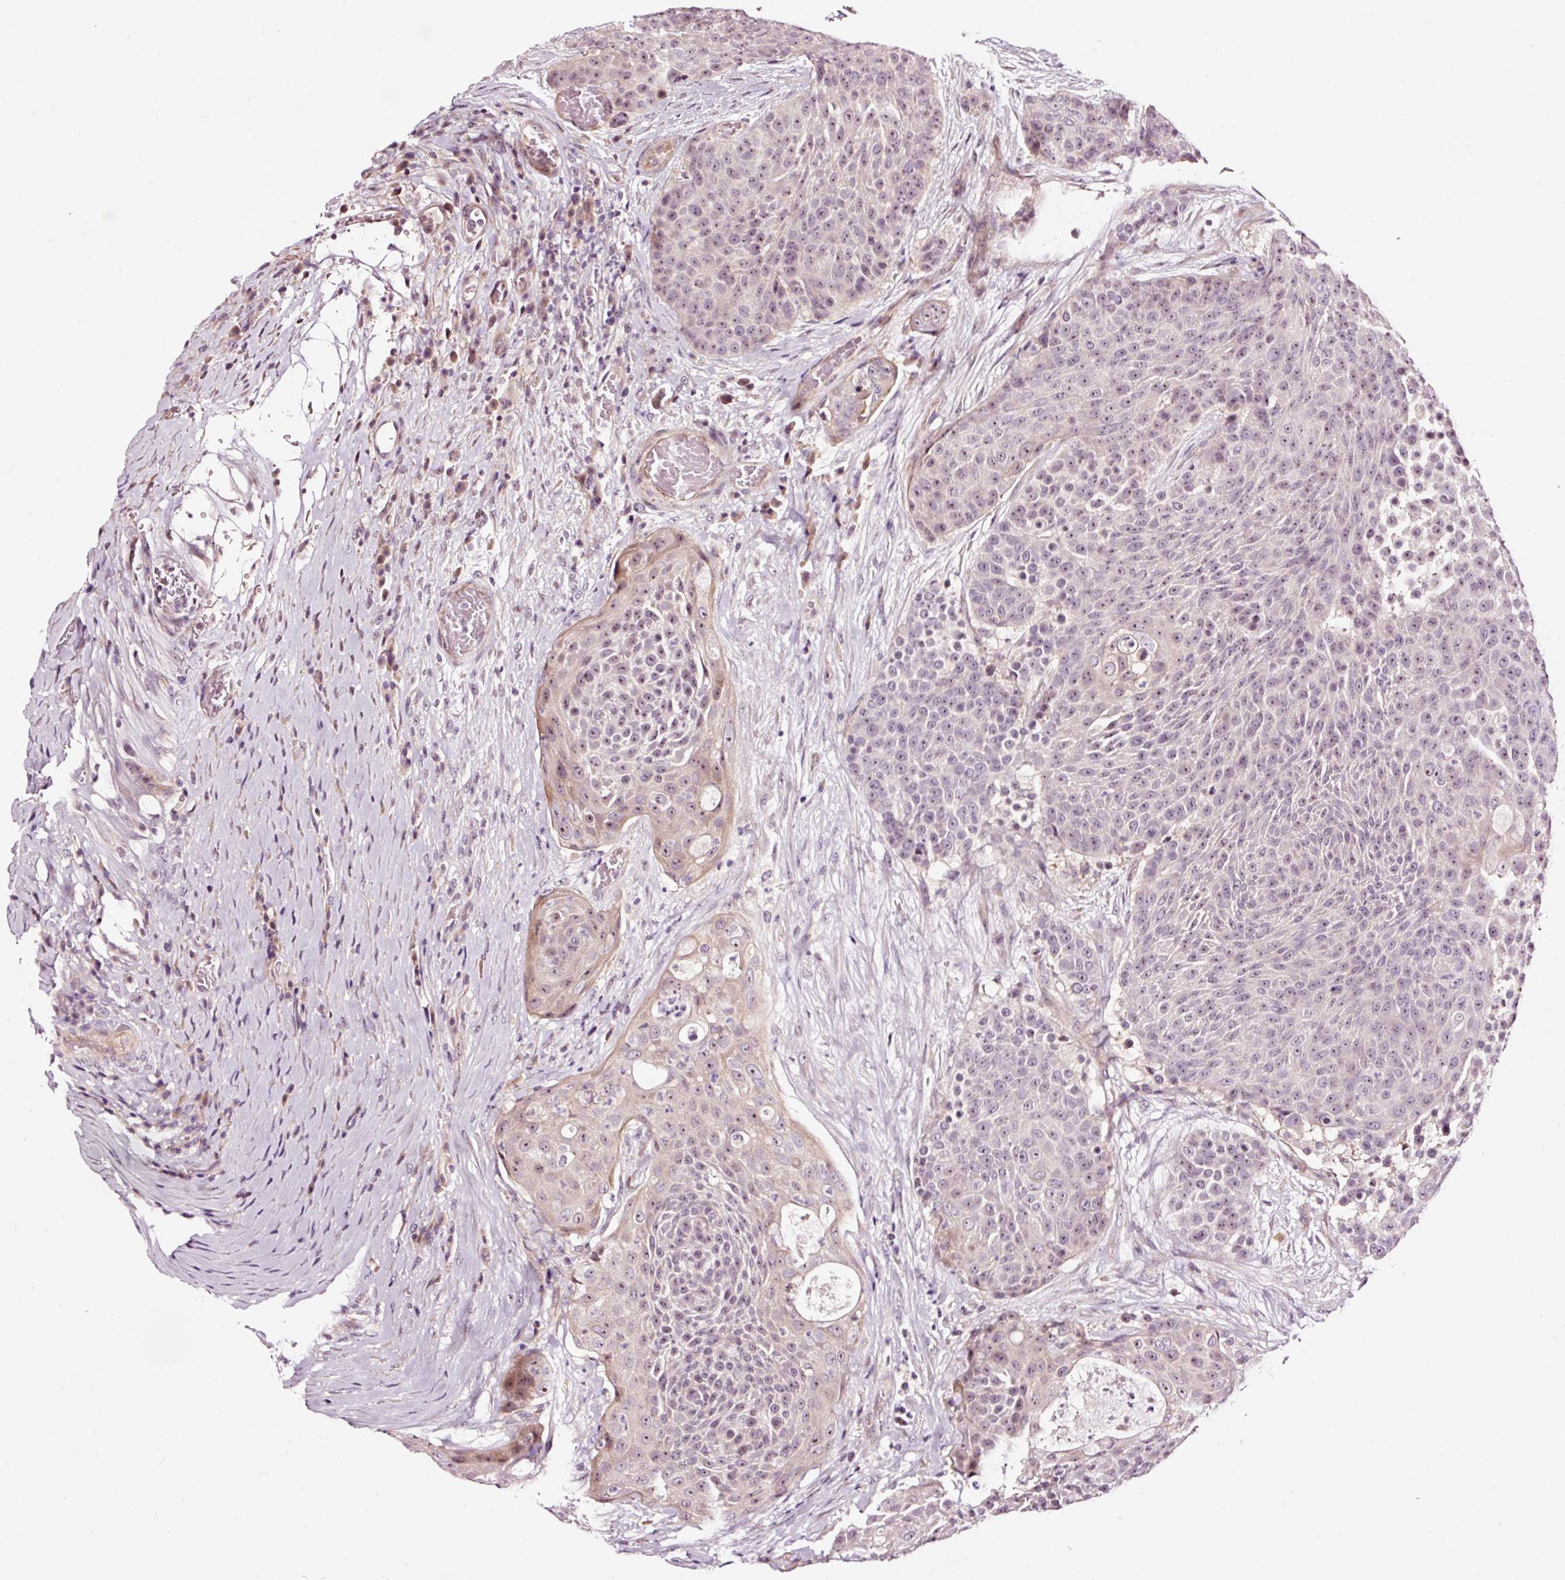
{"staining": {"intensity": "weak", "quantity": ">75%", "location": "nuclear"}, "tissue": "urothelial cancer", "cell_type": "Tumor cells", "image_type": "cancer", "snomed": [{"axis": "morphology", "description": "Urothelial carcinoma, High grade"}, {"axis": "topography", "description": "Urinary bladder"}], "caption": "Immunohistochemistry (DAB) staining of urothelial cancer shows weak nuclear protein positivity in about >75% of tumor cells. The protein of interest is stained brown, and the nuclei are stained in blue (DAB IHC with brightfield microscopy, high magnification).", "gene": "UTP14A", "patient": {"sex": "female", "age": 63}}